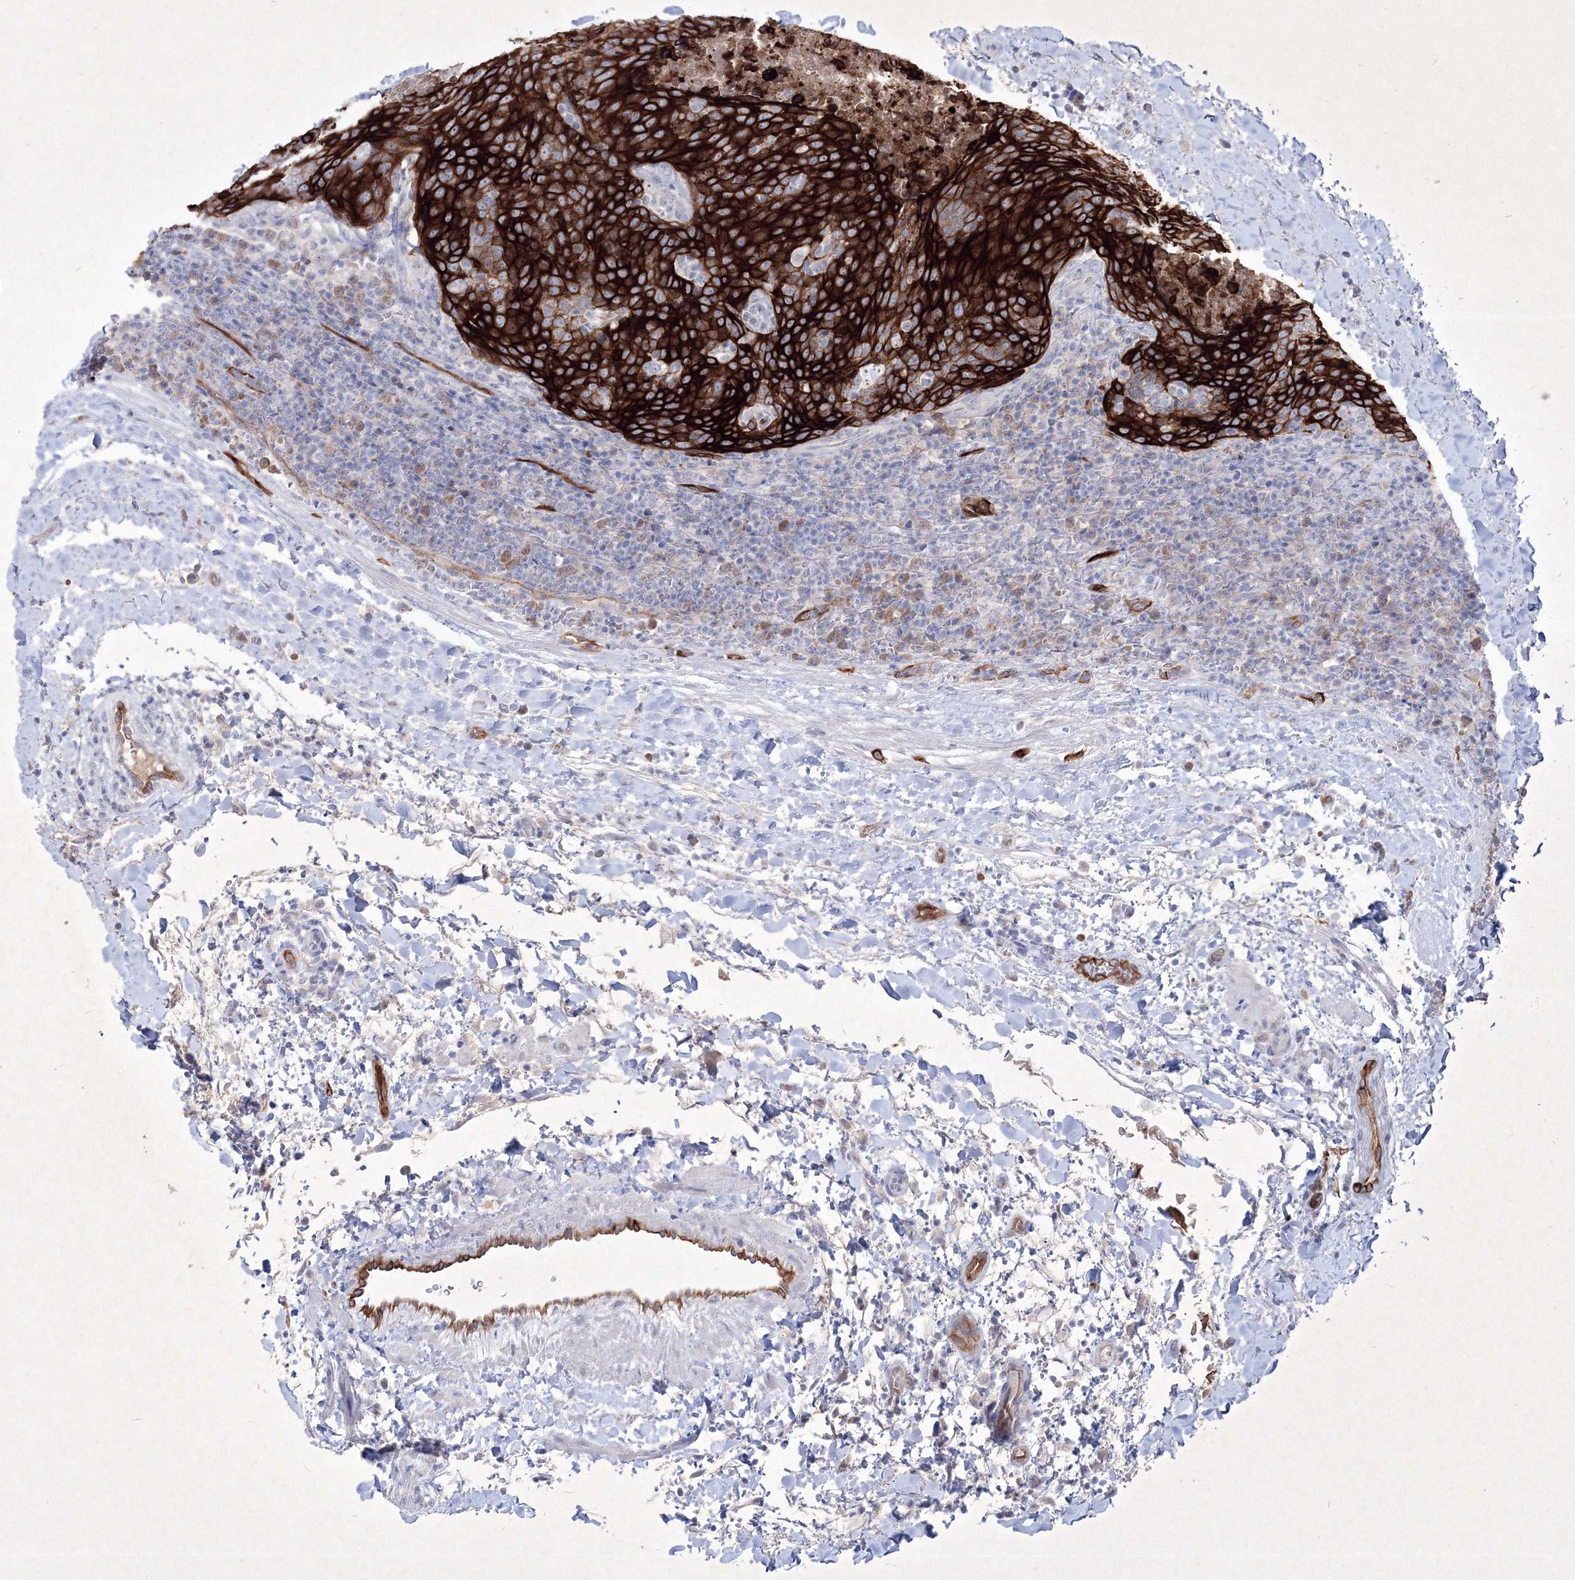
{"staining": {"intensity": "strong", "quantity": ">75%", "location": "cytoplasmic/membranous"}, "tissue": "head and neck cancer", "cell_type": "Tumor cells", "image_type": "cancer", "snomed": [{"axis": "morphology", "description": "Squamous cell carcinoma, NOS"}, {"axis": "morphology", "description": "Squamous cell carcinoma, metastatic, NOS"}, {"axis": "topography", "description": "Lymph node"}, {"axis": "topography", "description": "Head-Neck"}], "caption": "Protein positivity by immunohistochemistry shows strong cytoplasmic/membranous staining in approximately >75% of tumor cells in head and neck cancer (metastatic squamous cell carcinoma).", "gene": "TMEM139", "patient": {"sex": "male", "age": 62}}